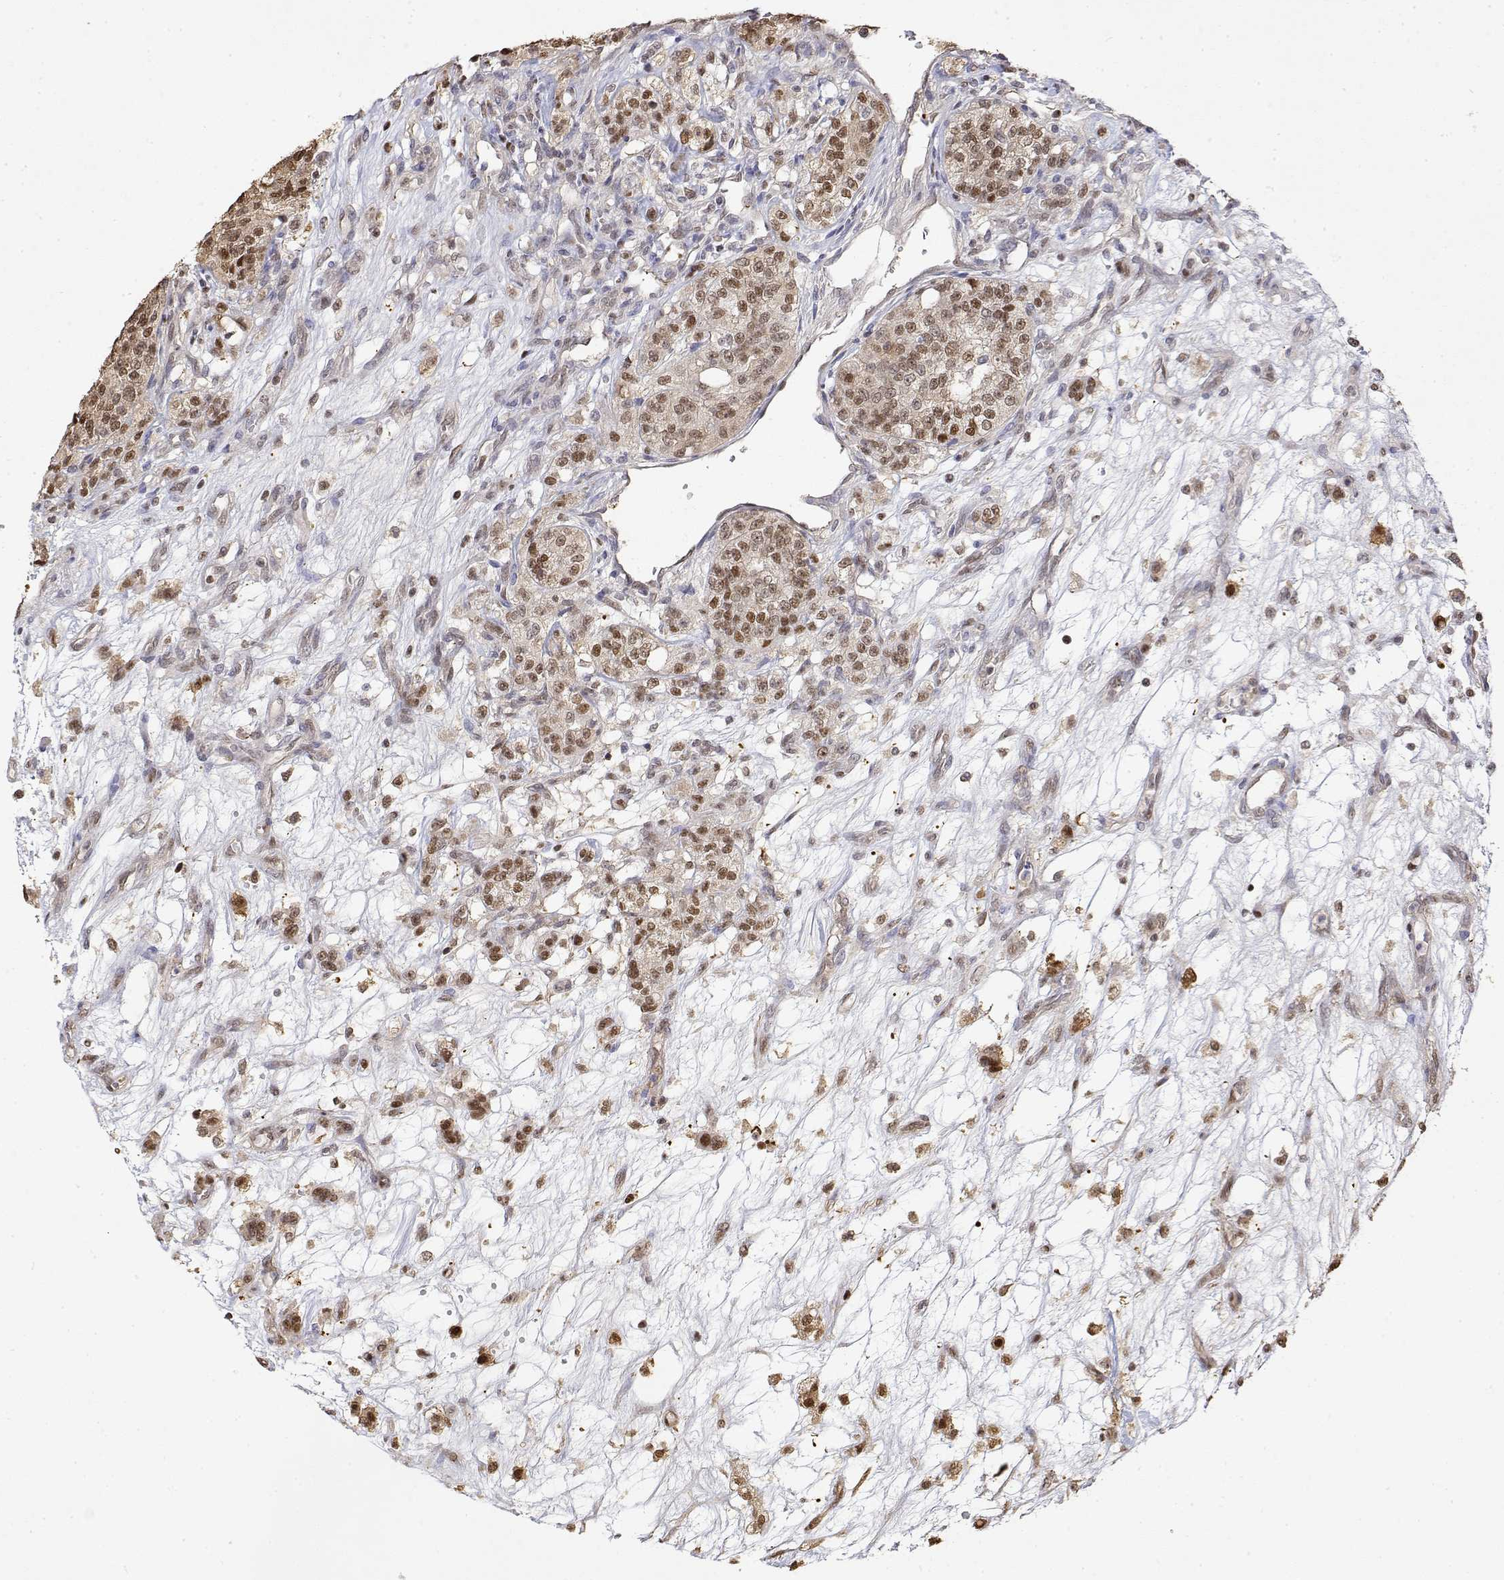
{"staining": {"intensity": "weak", "quantity": "25%-75%", "location": "nuclear"}, "tissue": "renal cancer", "cell_type": "Tumor cells", "image_type": "cancer", "snomed": [{"axis": "morphology", "description": "Adenocarcinoma, NOS"}, {"axis": "topography", "description": "Kidney"}], "caption": "Approximately 25%-75% of tumor cells in human adenocarcinoma (renal) reveal weak nuclear protein positivity as visualized by brown immunohistochemical staining.", "gene": "TPI1", "patient": {"sex": "female", "age": 63}}